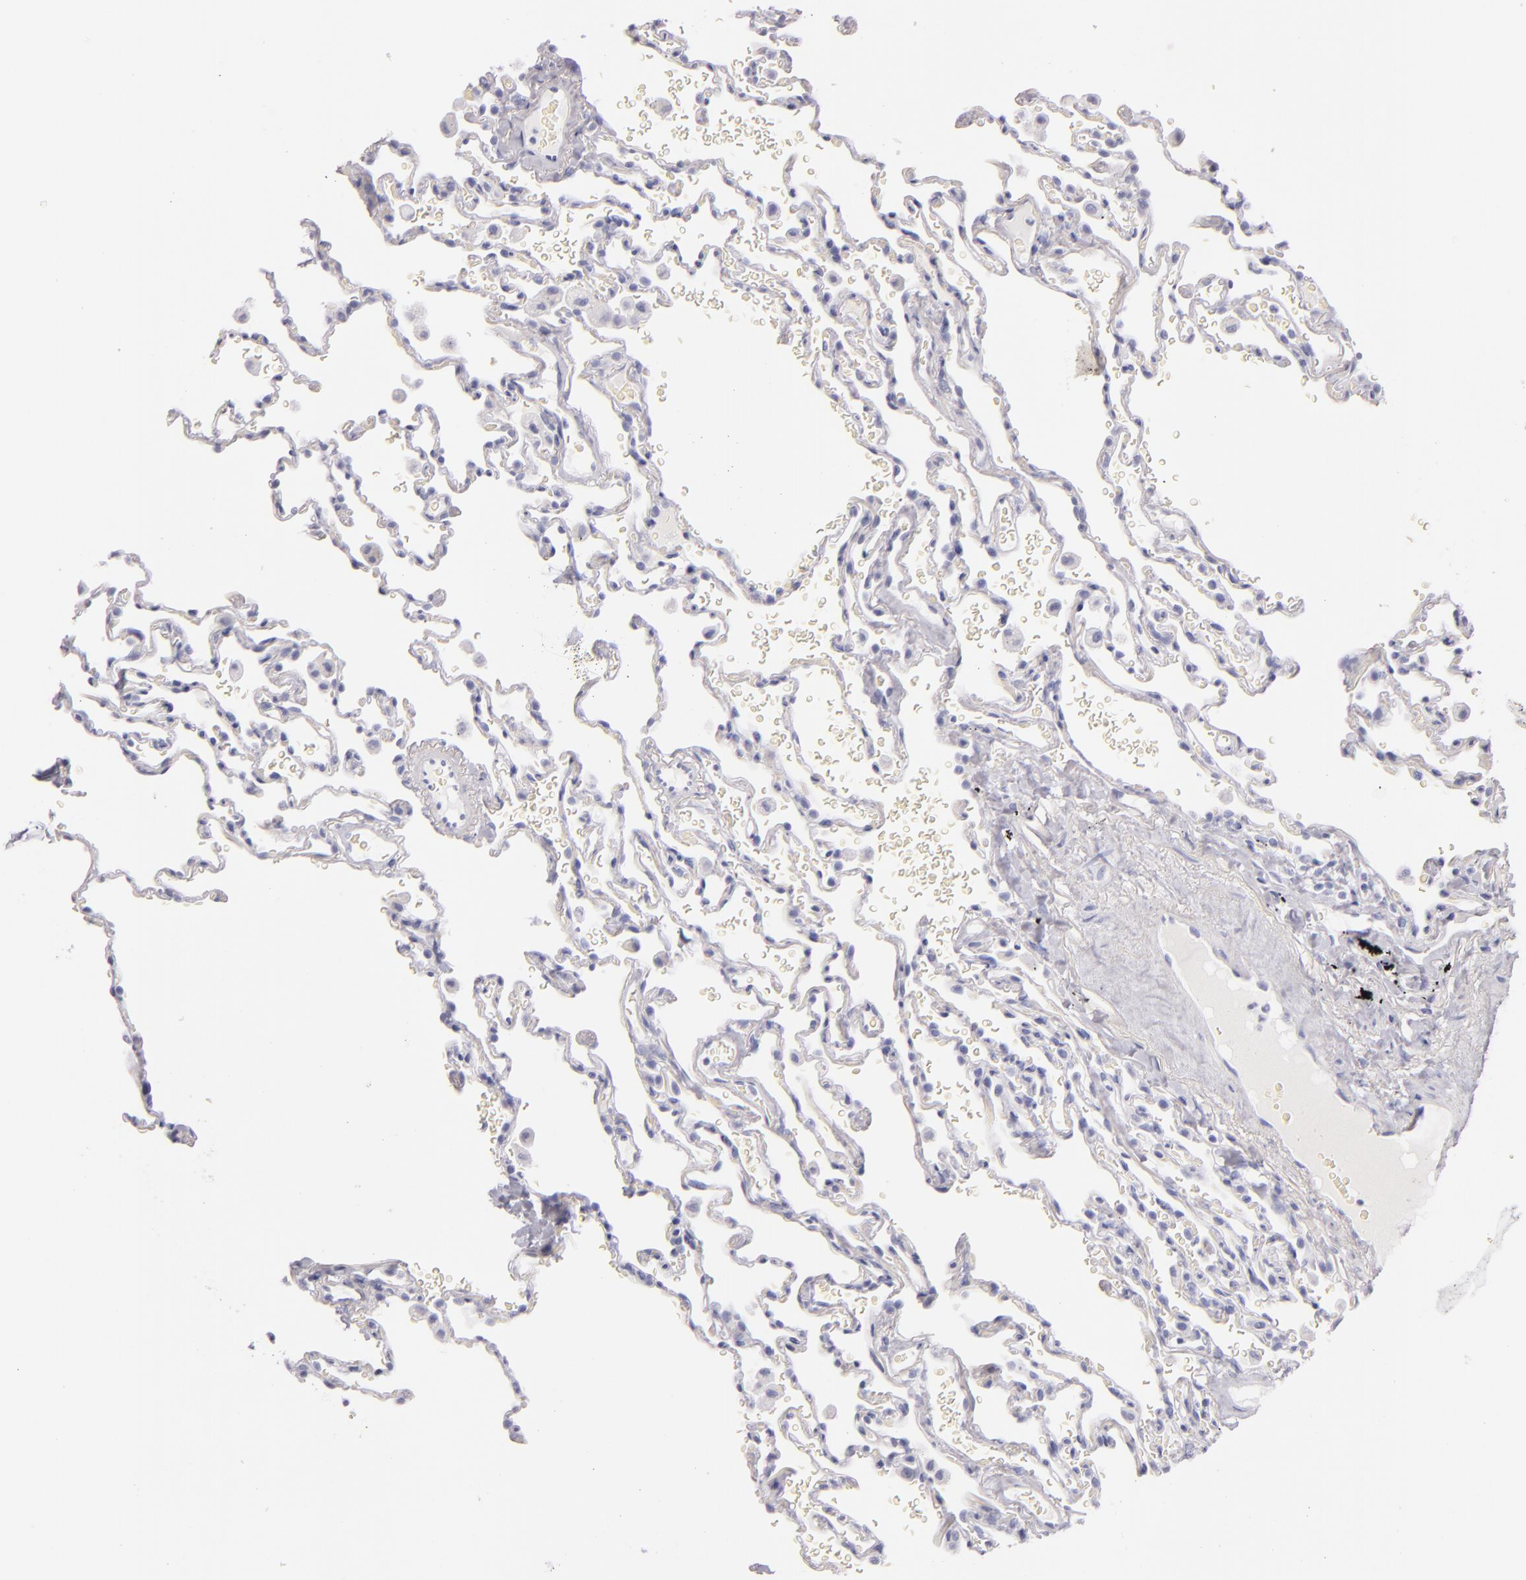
{"staining": {"intensity": "negative", "quantity": "none", "location": "none"}, "tissue": "lung", "cell_type": "Alveolar cells", "image_type": "normal", "snomed": [{"axis": "morphology", "description": "Normal tissue, NOS"}, {"axis": "topography", "description": "Lung"}], "caption": "This is an immunohistochemistry (IHC) photomicrograph of unremarkable human lung. There is no staining in alveolar cells.", "gene": "FABP1", "patient": {"sex": "male", "age": 59}}